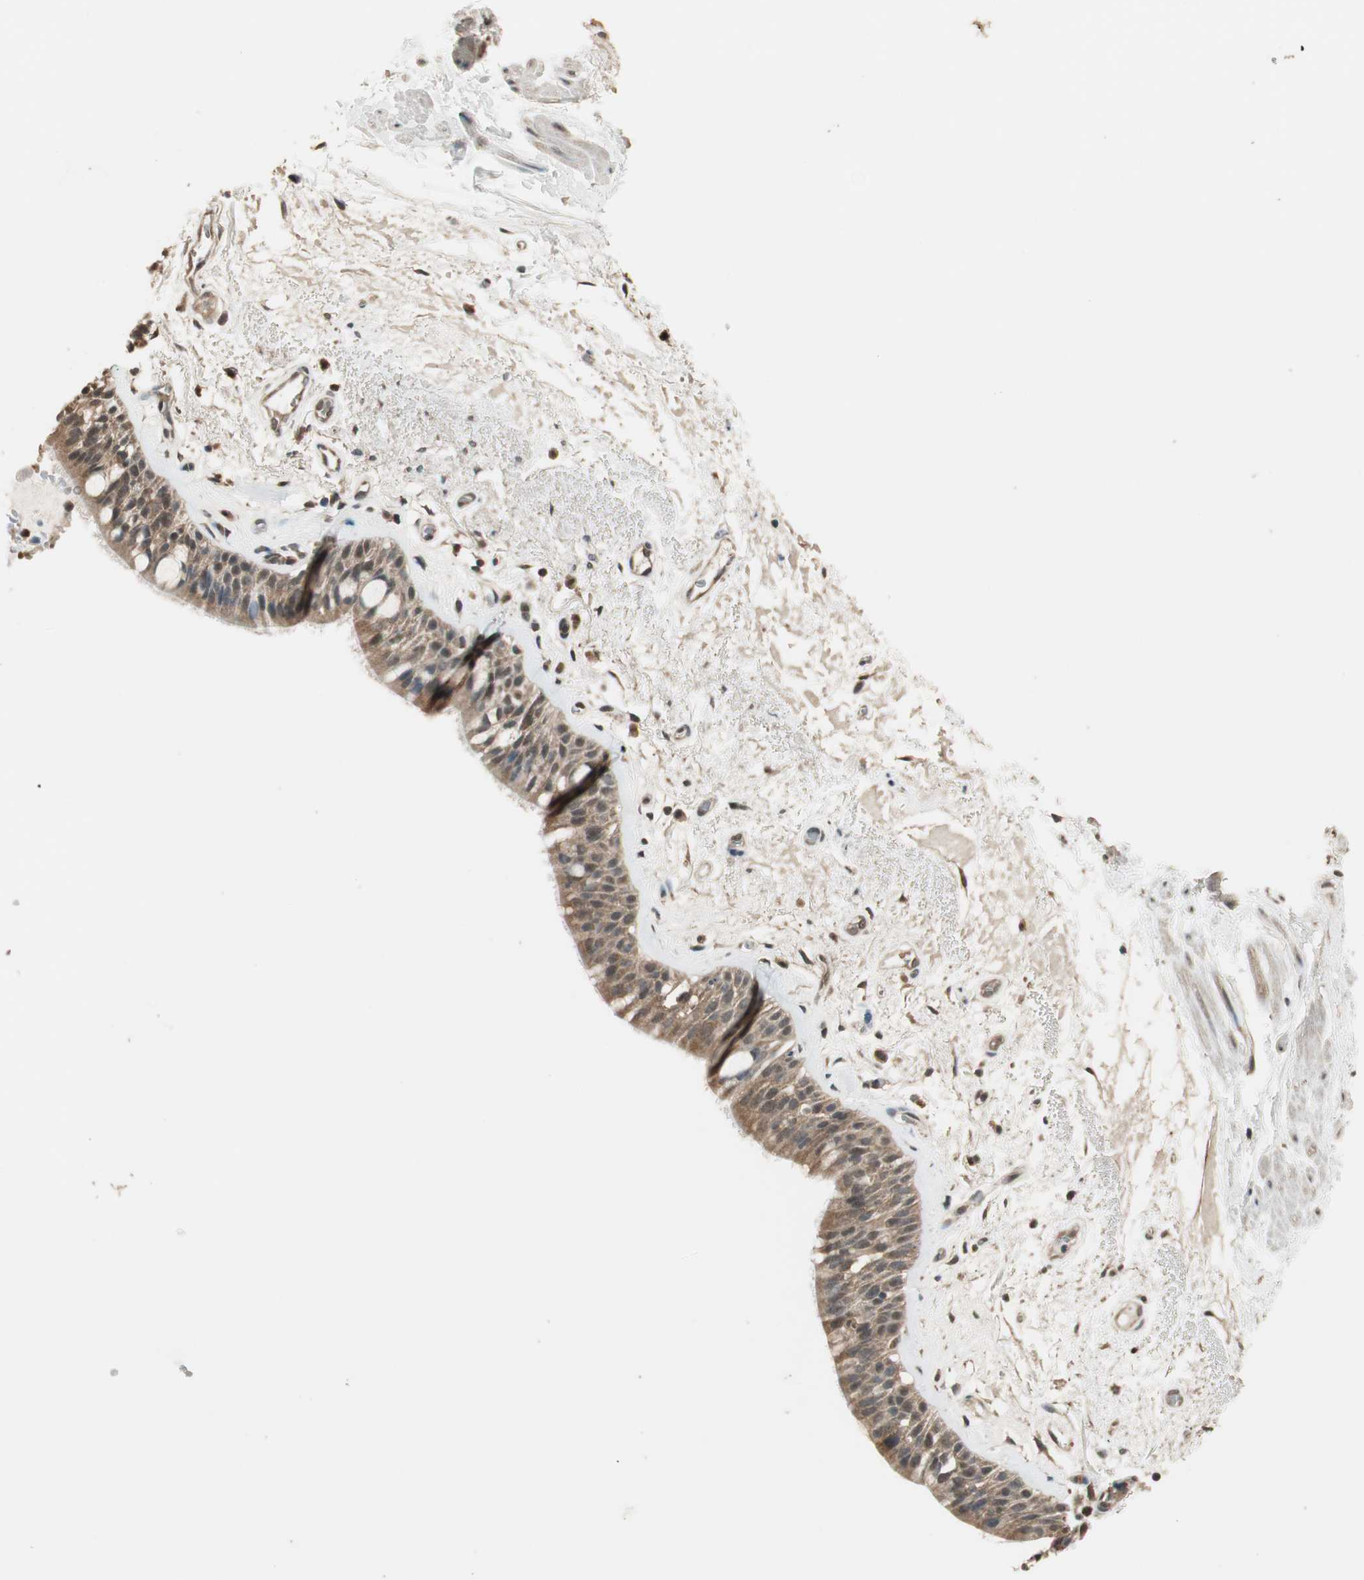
{"staining": {"intensity": "moderate", "quantity": ">75%", "location": "cytoplasmic/membranous"}, "tissue": "bronchus", "cell_type": "Respiratory epithelial cells", "image_type": "normal", "snomed": [{"axis": "morphology", "description": "Normal tissue, NOS"}, {"axis": "topography", "description": "Bronchus"}], "caption": "Moderate cytoplasmic/membranous positivity is identified in about >75% of respiratory epithelial cells in benign bronchus. The staining was performed using DAB, with brown indicating positive protein expression. Nuclei are stained blue with hematoxylin.", "gene": "USP5", "patient": {"sex": "male", "age": 66}}